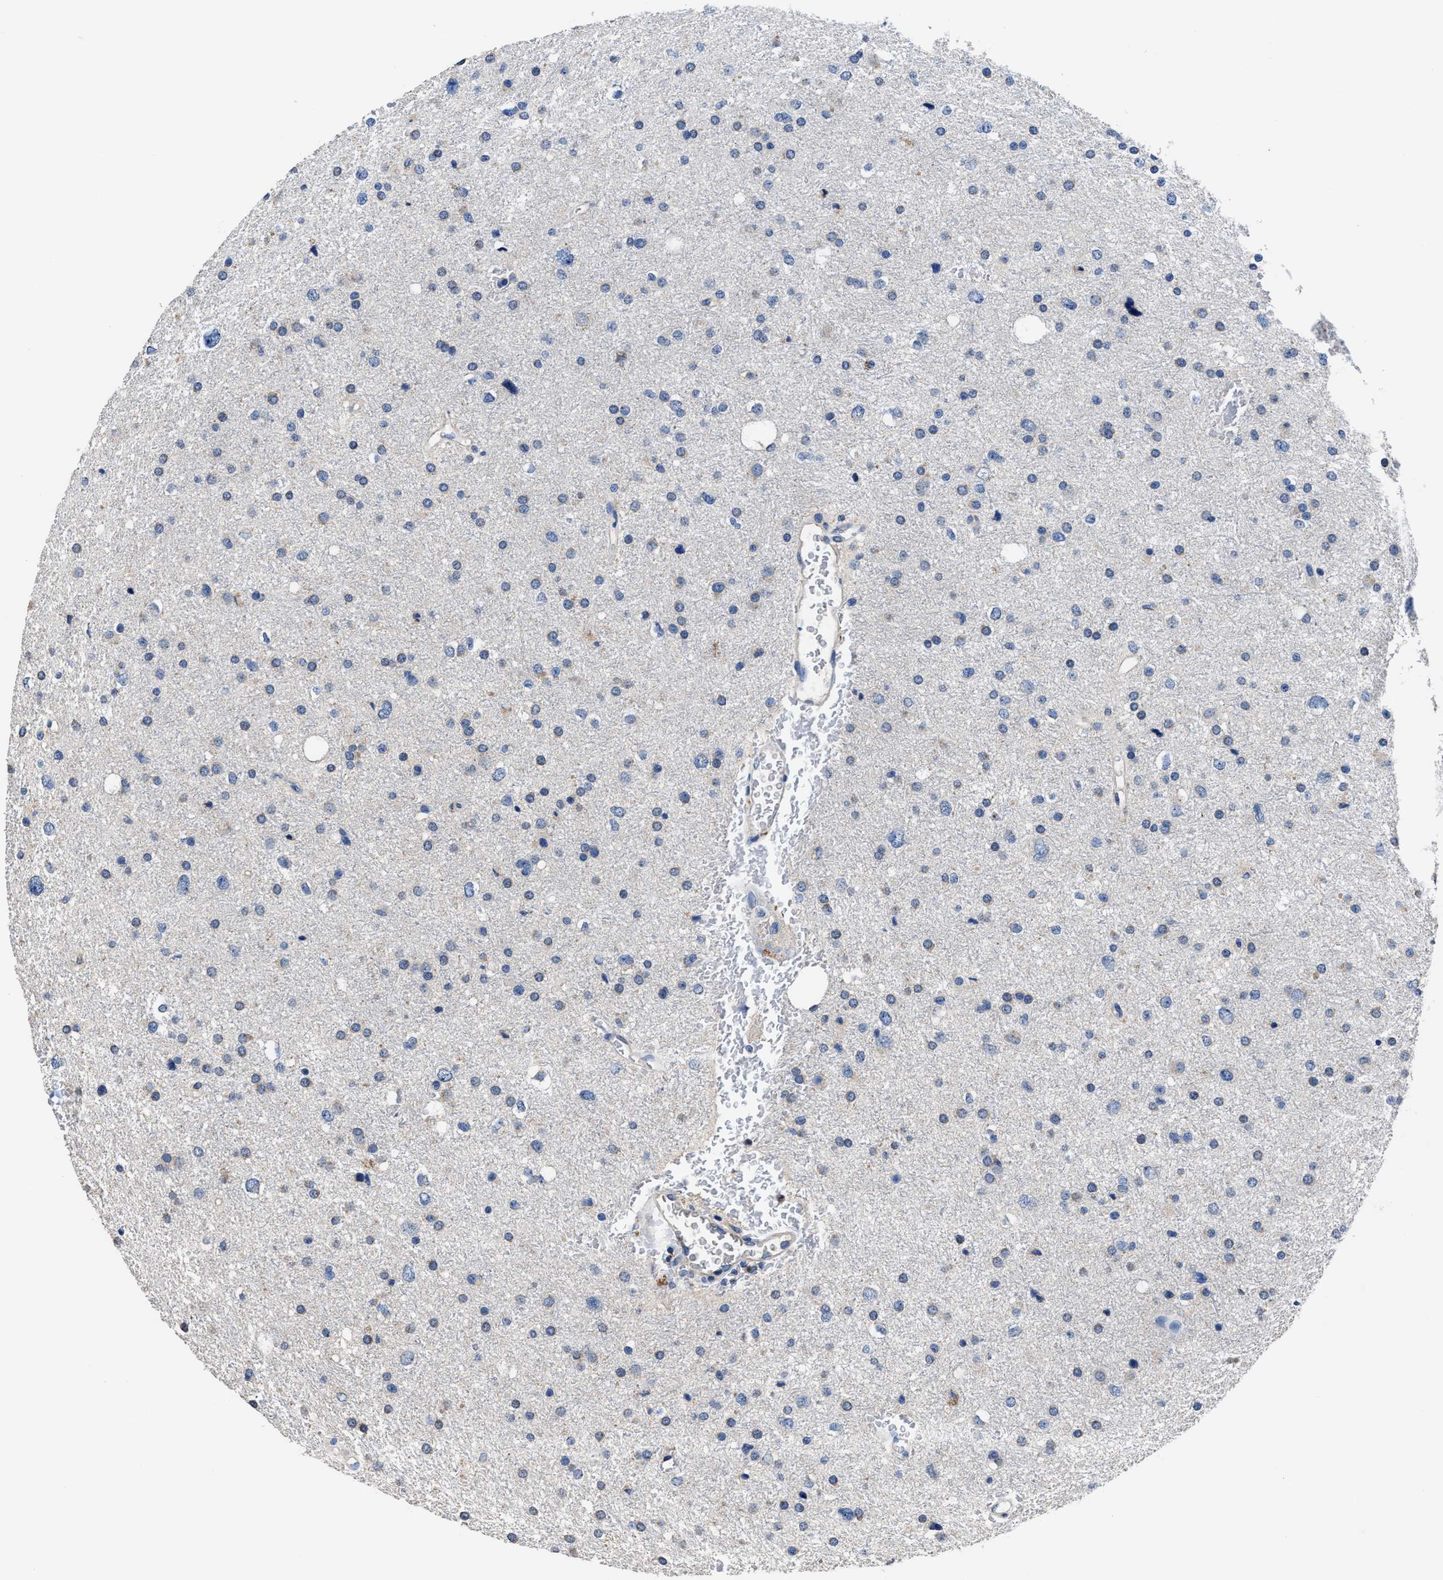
{"staining": {"intensity": "negative", "quantity": "none", "location": "none"}, "tissue": "glioma", "cell_type": "Tumor cells", "image_type": "cancer", "snomed": [{"axis": "morphology", "description": "Glioma, malignant, Low grade"}, {"axis": "topography", "description": "Brain"}], "caption": "Protein analysis of glioma exhibits no significant staining in tumor cells. Brightfield microscopy of immunohistochemistry (IHC) stained with DAB (brown) and hematoxylin (blue), captured at high magnification.", "gene": "UBR4", "patient": {"sex": "female", "age": 37}}